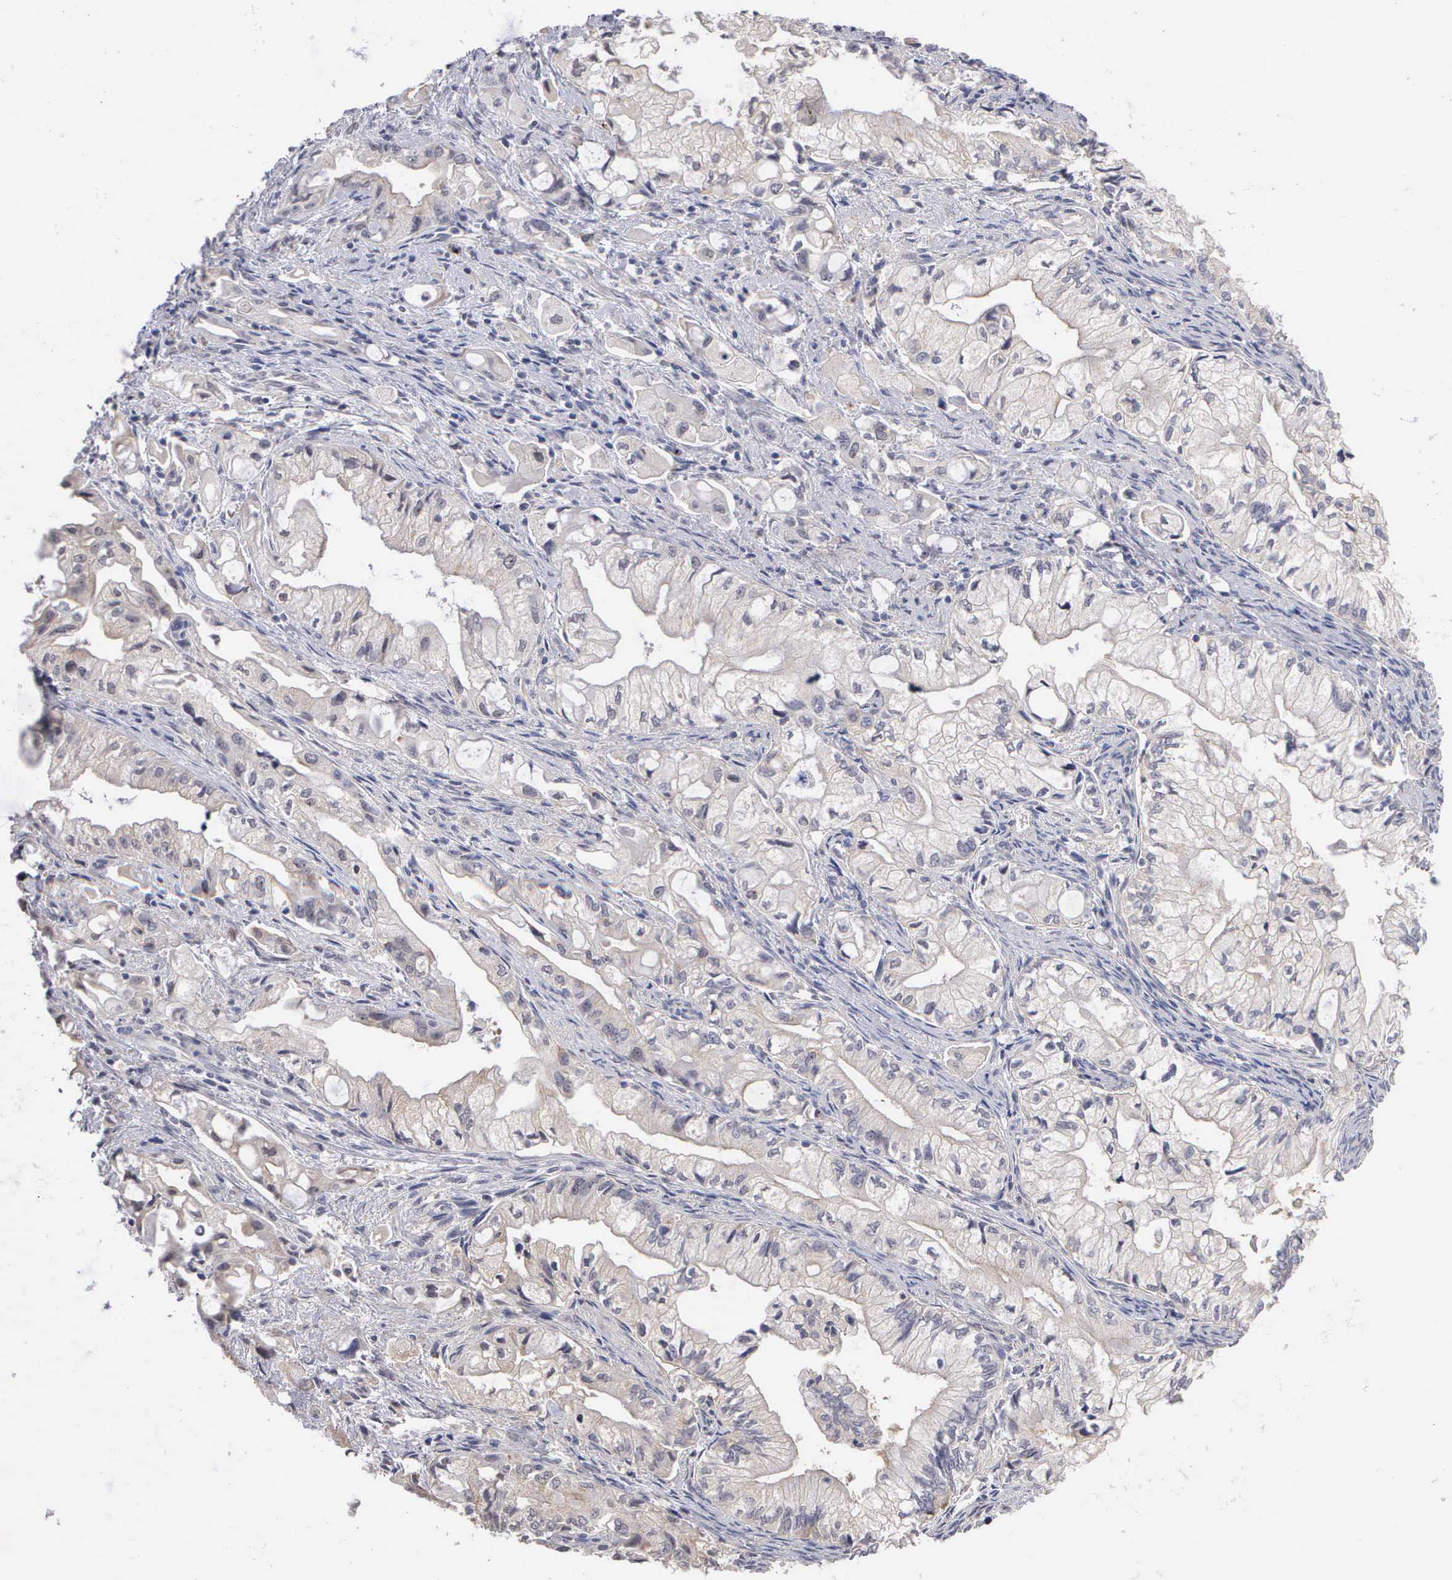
{"staining": {"intensity": "weak", "quantity": "25%-75%", "location": "cytoplasmic/membranous"}, "tissue": "pancreatic cancer", "cell_type": "Tumor cells", "image_type": "cancer", "snomed": [{"axis": "morphology", "description": "Adenocarcinoma, NOS"}, {"axis": "topography", "description": "Pancreas"}], "caption": "Protein staining of pancreatic cancer tissue reveals weak cytoplasmic/membranous staining in about 25%-75% of tumor cells.", "gene": "KDM6A", "patient": {"sex": "male", "age": 79}}